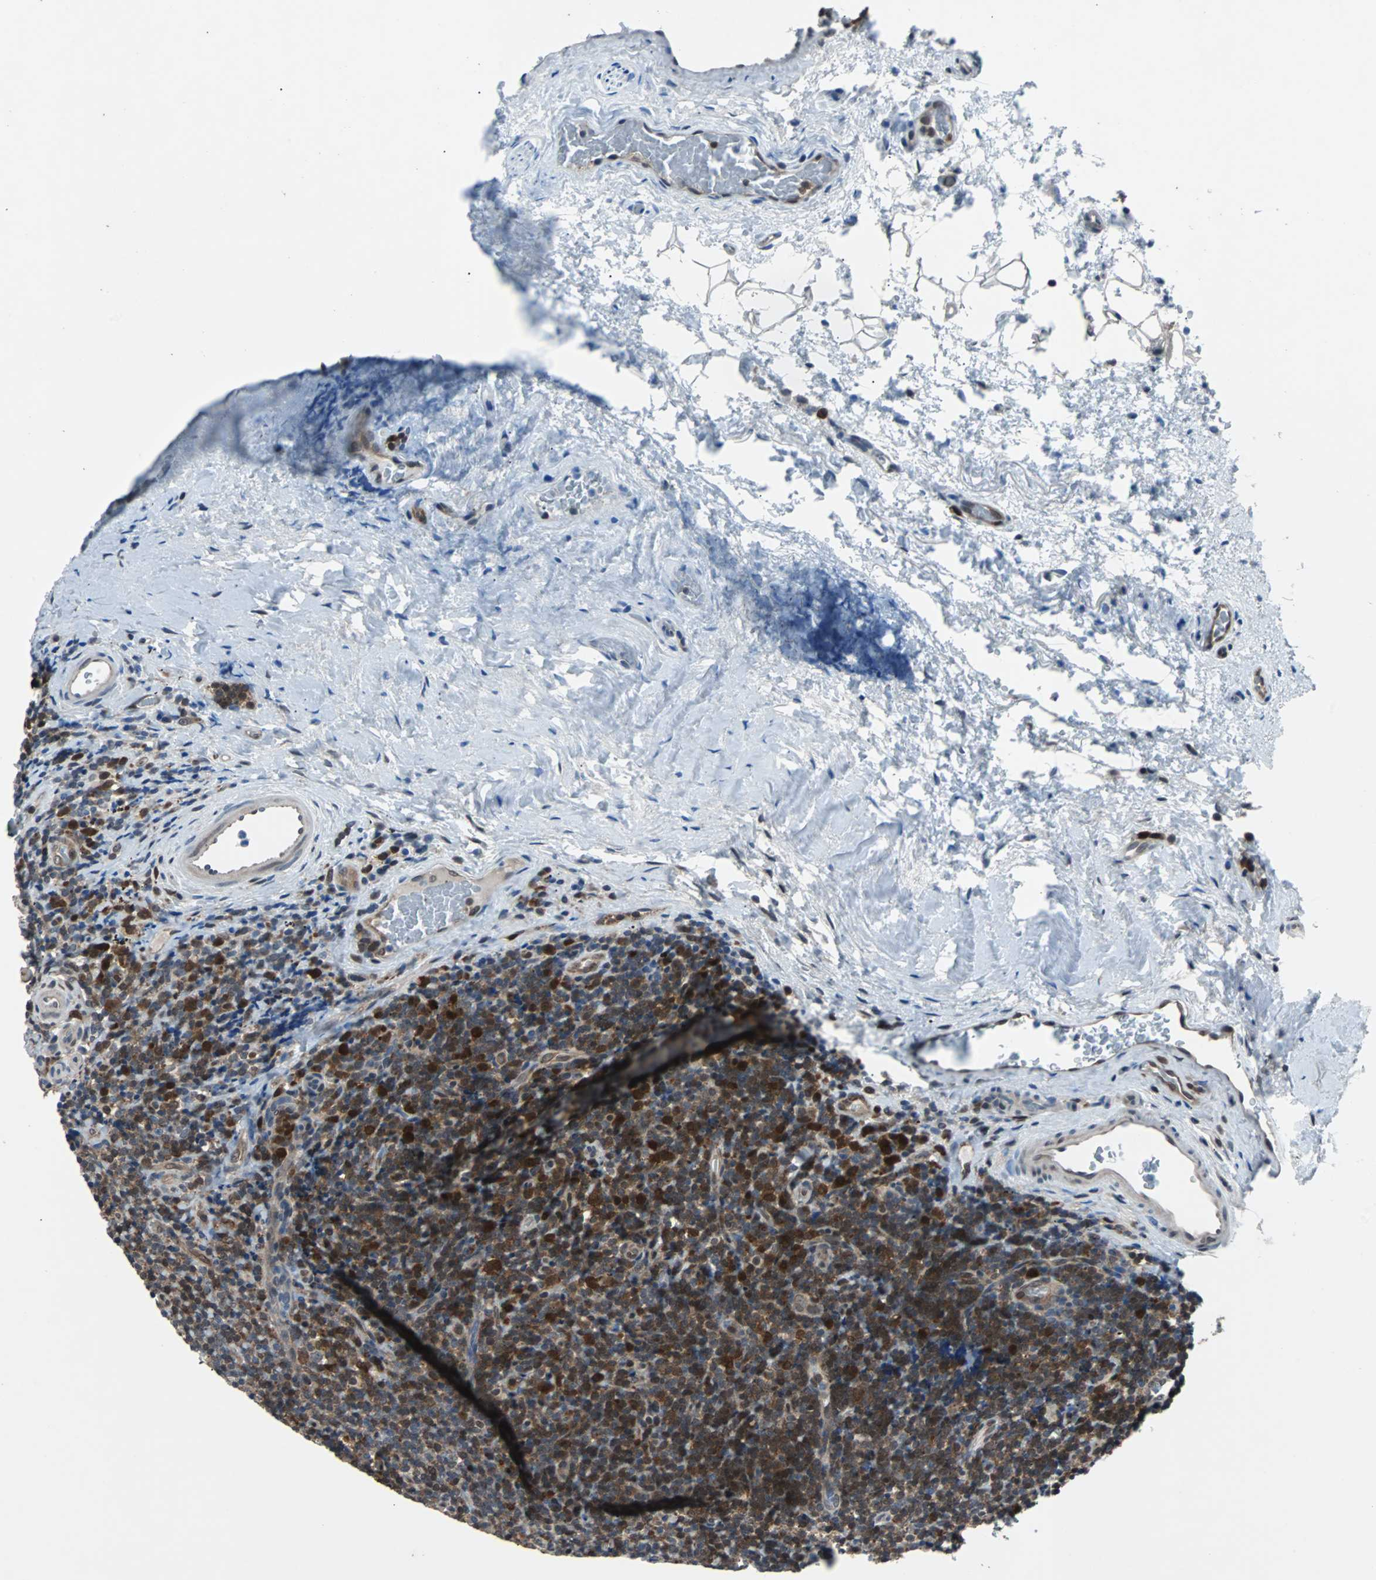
{"staining": {"intensity": "moderate", "quantity": "25%-75%", "location": "nuclear"}, "tissue": "lymphoma", "cell_type": "Tumor cells", "image_type": "cancer", "snomed": [{"axis": "morphology", "description": "Malignant lymphoma, non-Hodgkin's type, High grade"}, {"axis": "topography", "description": "Tonsil"}], "caption": "Lymphoma stained with DAB immunohistochemistry (IHC) reveals medium levels of moderate nuclear staining in approximately 25%-75% of tumor cells. The staining is performed using DAB brown chromogen to label protein expression. The nuclei are counter-stained blue using hematoxylin.", "gene": "MAP2K6", "patient": {"sex": "female", "age": 36}}